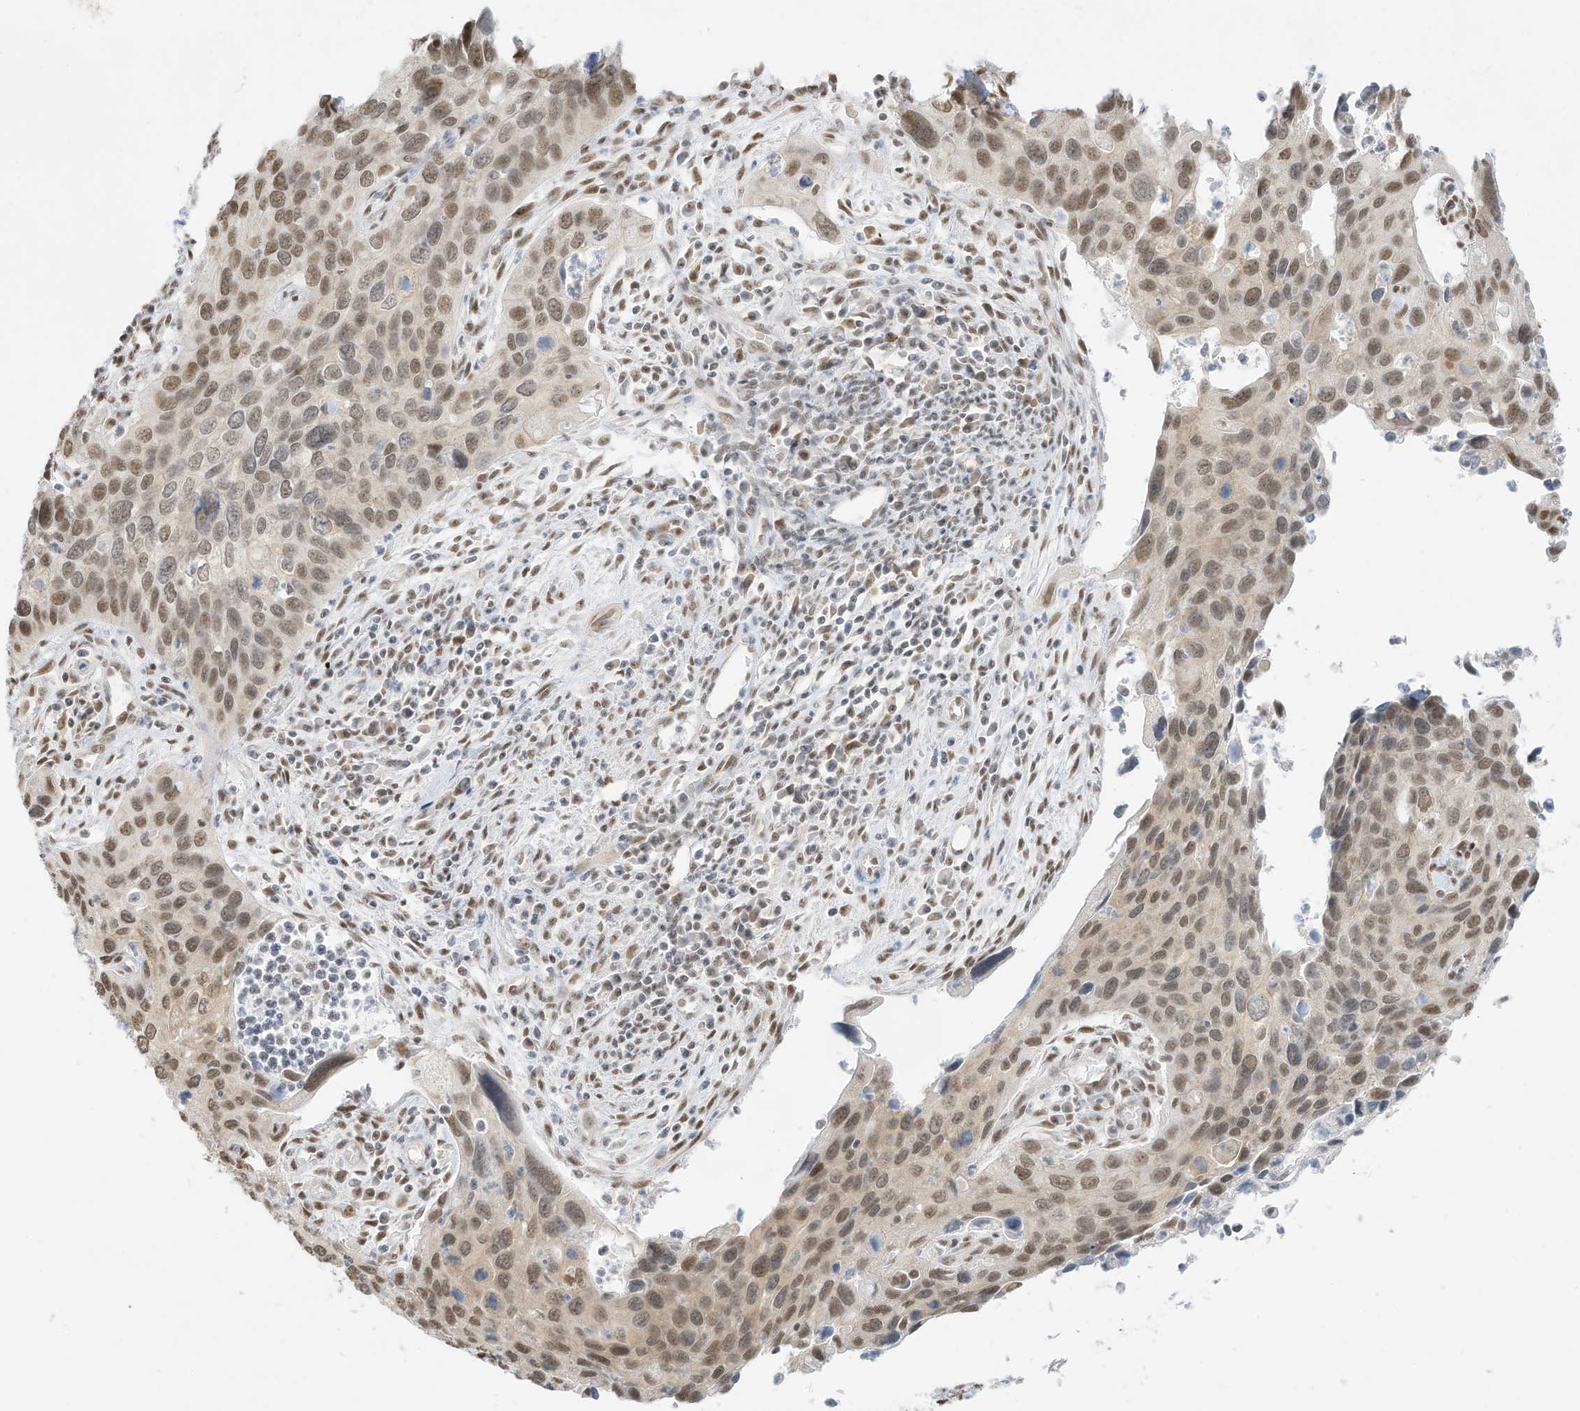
{"staining": {"intensity": "moderate", "quantity": ">75%", "location": "nuclear"}, "tissue": "cervical cancer", "cell_type": "Tumor cells", "image_type": "cancer", "snomed": [{"axis": "morphology", "description": "Squamous cell carcinoma, NOS"}, {"axis": "topography", "description": "Cervix"}], "caption": "Immunohistochemical staining of human squamous cell carcinoma (cervical) exhibits moderate nuclear protein positivity in about >75% of tumor cells. Immunohistochemistry (ihc) stains the protein of interest in brown and the nuclei are stained blue.", "gene": "NHSL1", "patient": {"sex": "female", "age": 55}}